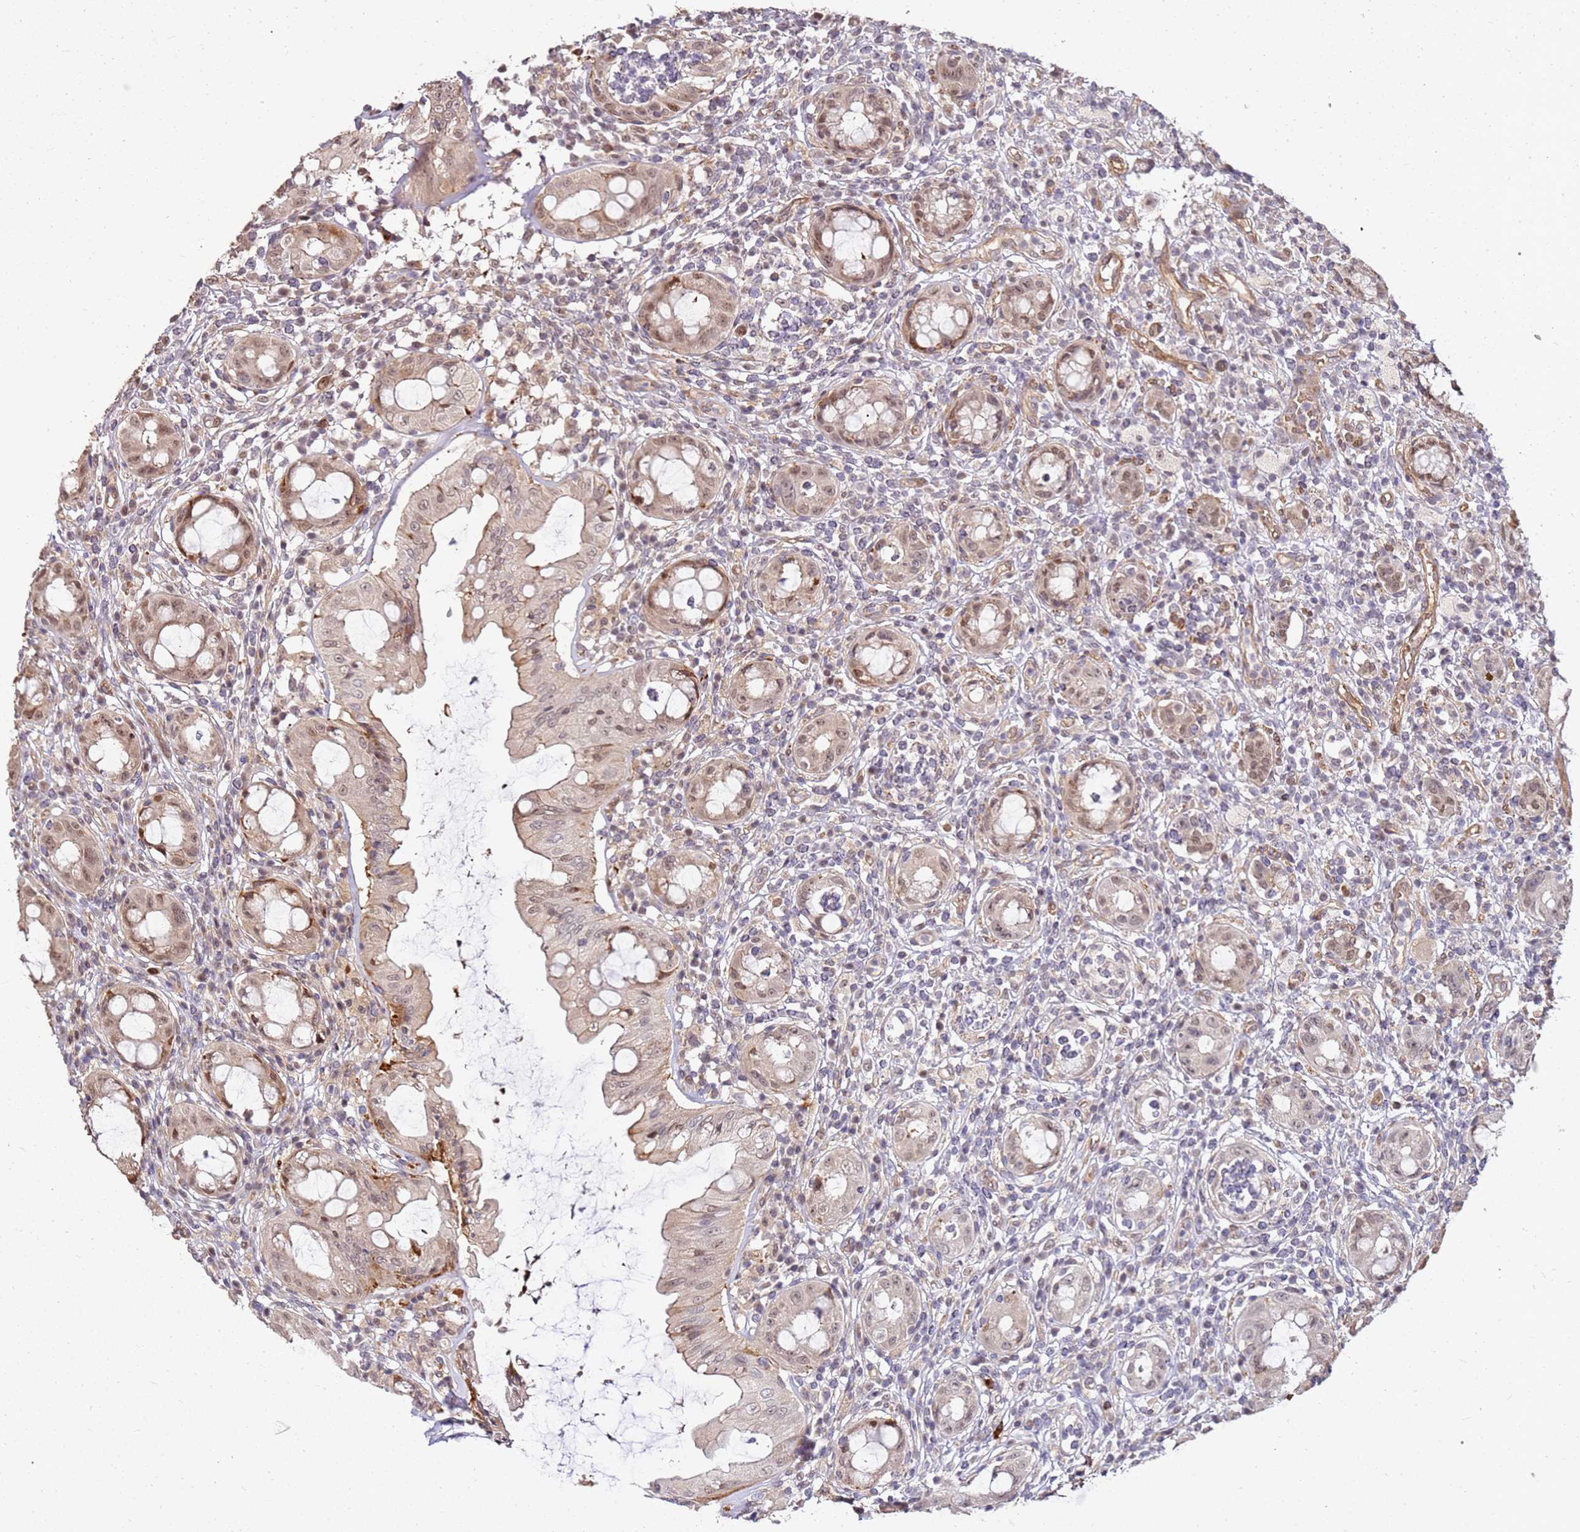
{"staining": {"intensity": "moderate", "quantity": ">75%", "location": "cytoplasmic/membranous,nuclear"}, "tissue": "rectum", "cell_type": "Glandular cells", "image_type": "normal", "snomed": [{"axis": "morphology", "description": "Normal tissue, NOS"}, {"axis": "topography", "description": "Rectum"}], "caption": "IHC staining of normal rectum, which demonstrates medium levels of moderate cytoplasmic/membranous,nuclear expression in about >75% of glandular cells indicating moderate cytoplasmic/membranous,nuclear protein staining. The staining was performed using DAB (3,3'-diaminobenzidine) (brown) for protein detection and nuclei were counterstained in hematoxylin (blue).", "gene": "ST18", "patient": {"sex": "female", "age": 57}}